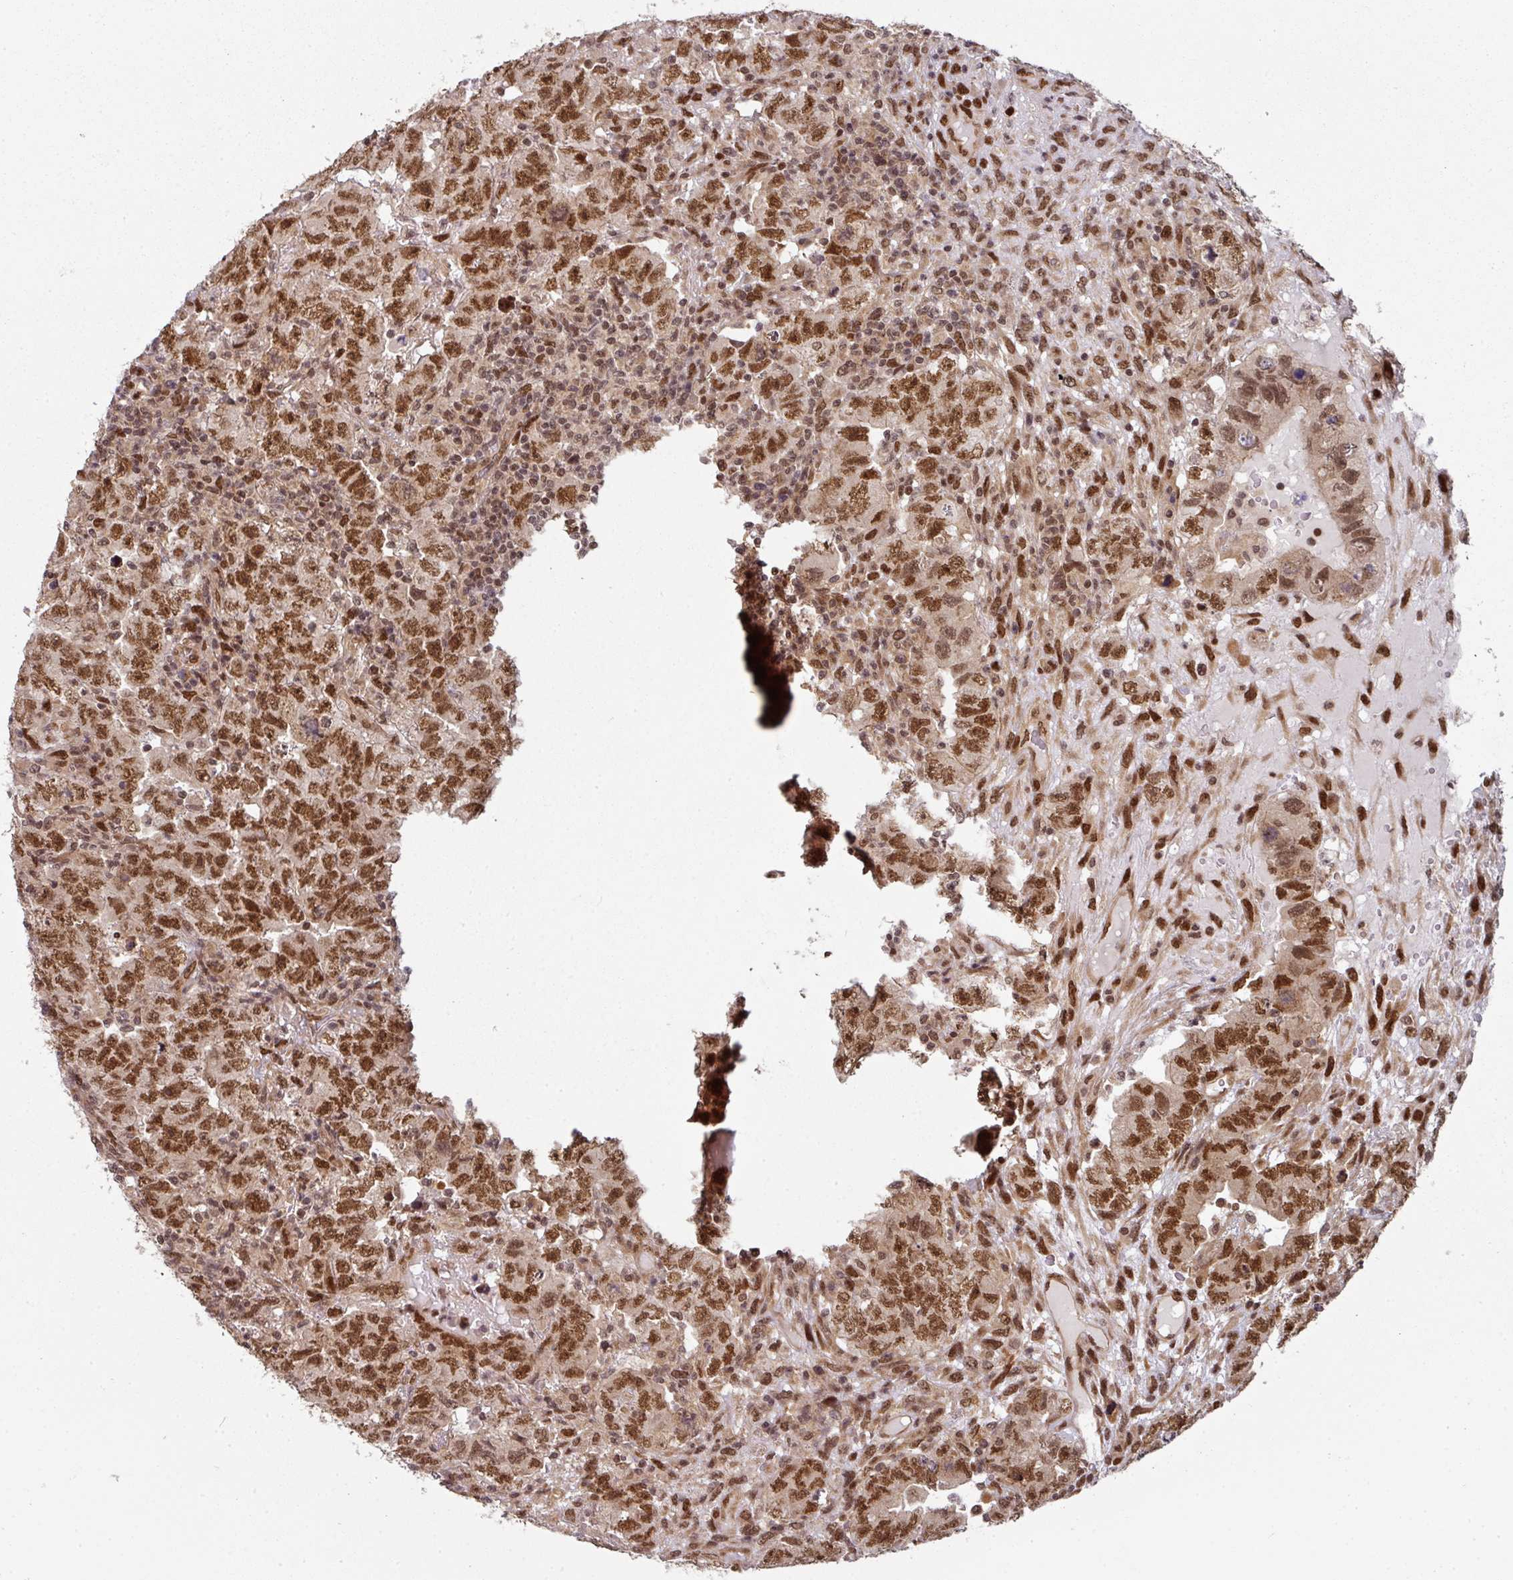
{"staining": {"intensity": "strong", "quantity": ">75%", "location": "nuclear"}, "tissue": "testis cancer", "cell_type": "Tumor cells", "image_type": "cancer", "snomed": [{"axis": "morphology", "description": "Carcinoma, Embryonal, NOS"}, {"axis": "topography", "description": "Testis"}], "caption": "About >75% of tumor cells in testis cancer (embryonal carcinoma) show strong nuclear protein expression as visualized by brown immunohistochemical staining.", "gene": "SIK3", "patient": {"sex": "male", "age": 24}}